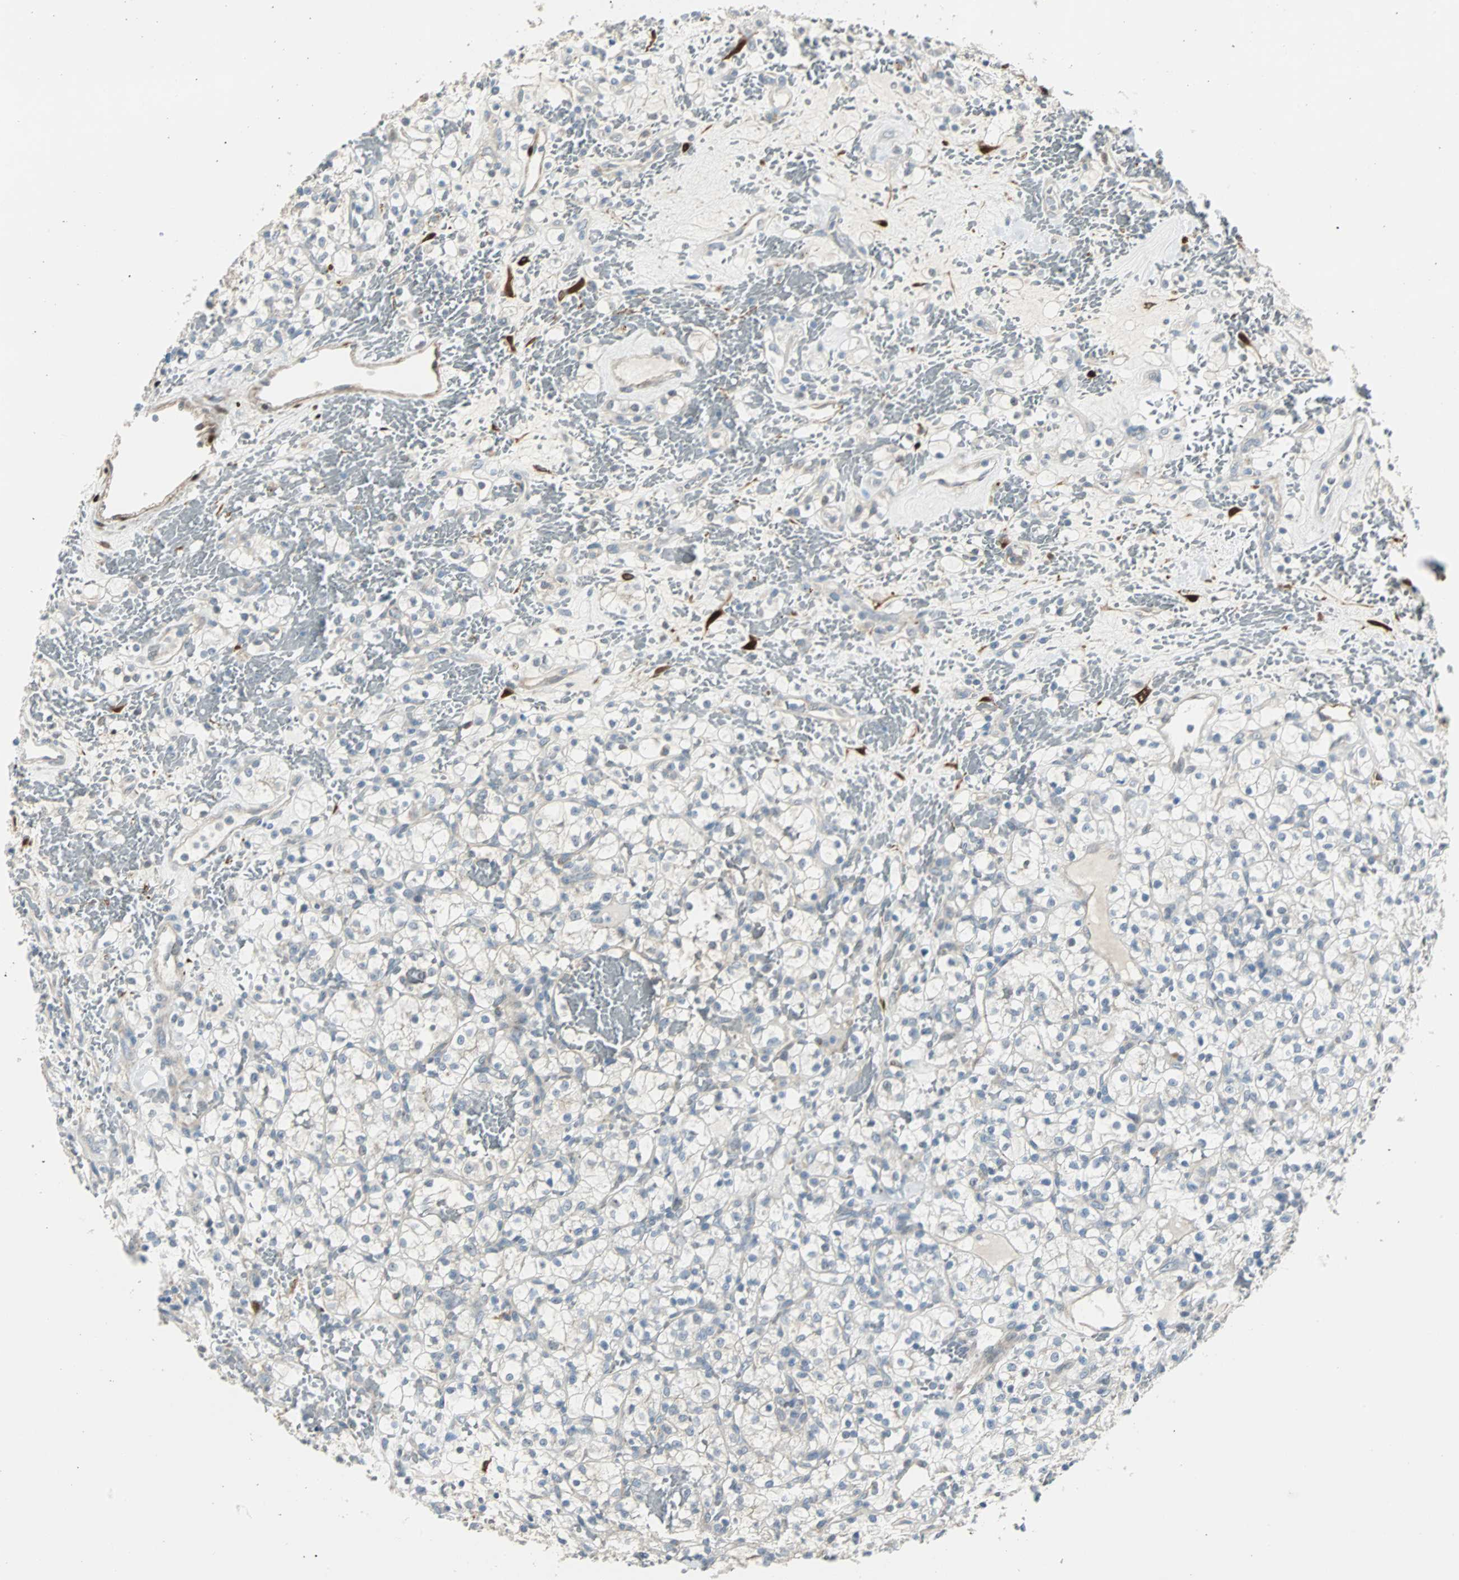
{"staining": {"intensity": "negative", "quantity": "none", "location": "none"}, "tissue": "renal cancer", "cell_type": "Tumor cells", "image_type": "cancer", "snomed": [{"axis": "morphology", "description": "Adenocarcinoma, NOS"}, {"axis": "topography", "description": "Kidney"}], "caption": "DAB immunohistochemical staining of renal adenocarcinoma exhibits no significant expression in tumor cells.", "gene": "FHL2", "patient": {"sex": "female", "age": 60}}